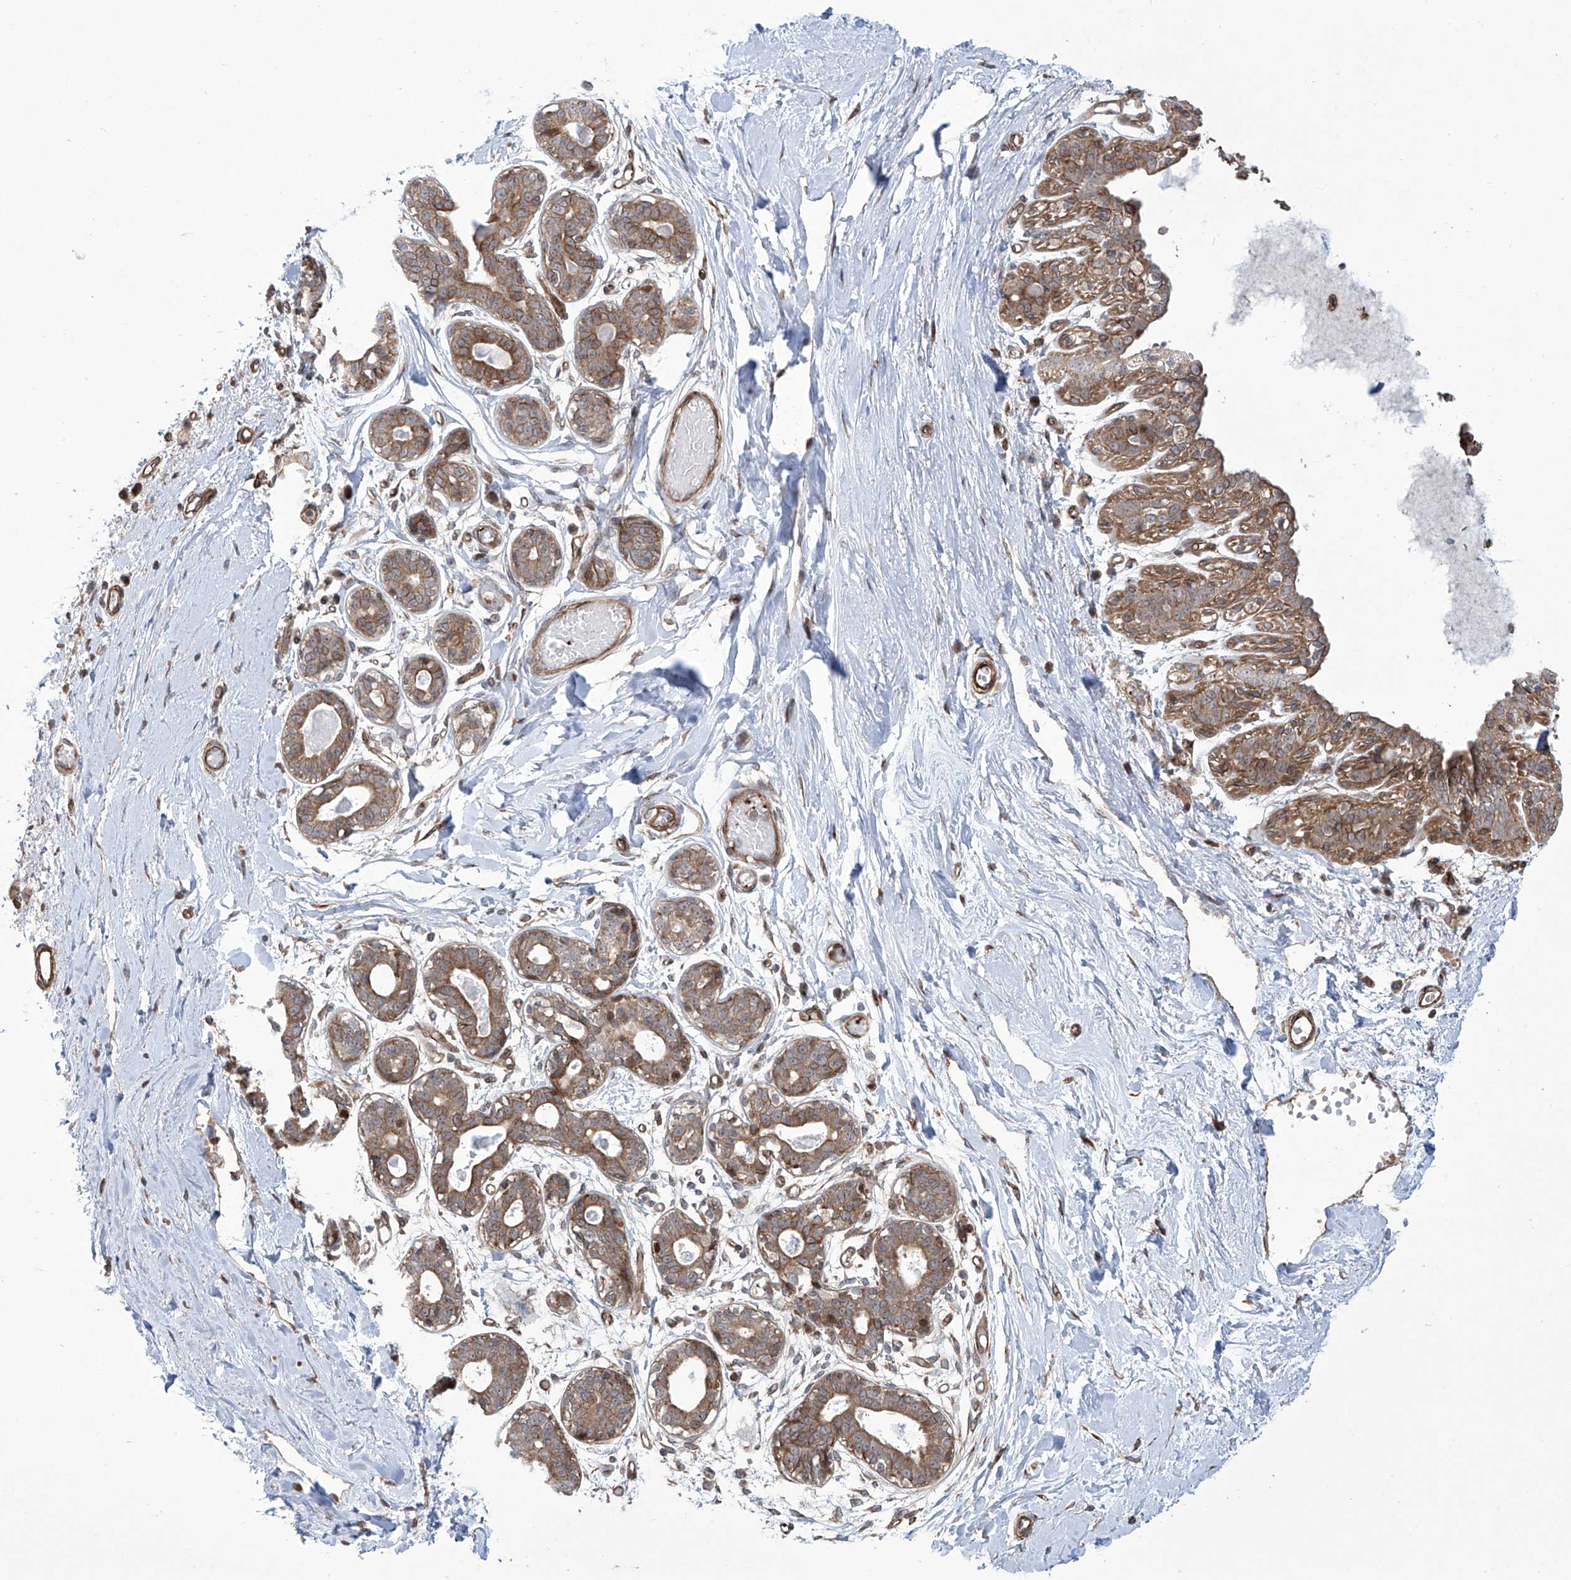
{"staining": {"intensity": "negative", "quantity": "none", "location": "none"}, "tissue": "breast", "cell_type": "Adipocytes", "image_type": "normal", "snomed": [{"axis": "morphology", "description": "Normal tissue, NOS"}, {"axis": "topography", "description": "Breast"}], "caption": "DAB (3,3'-diaminobenzidine) immunohistochemical staining of unremarkable breast displays no significant staining in adipocytes. Brightfield microscopy of IHC stained with DAB (brown) and hematoxylin (blue), captured at high magnification.", "gene": "APAF1", "patient": {"sex": "female", "age": 45}}